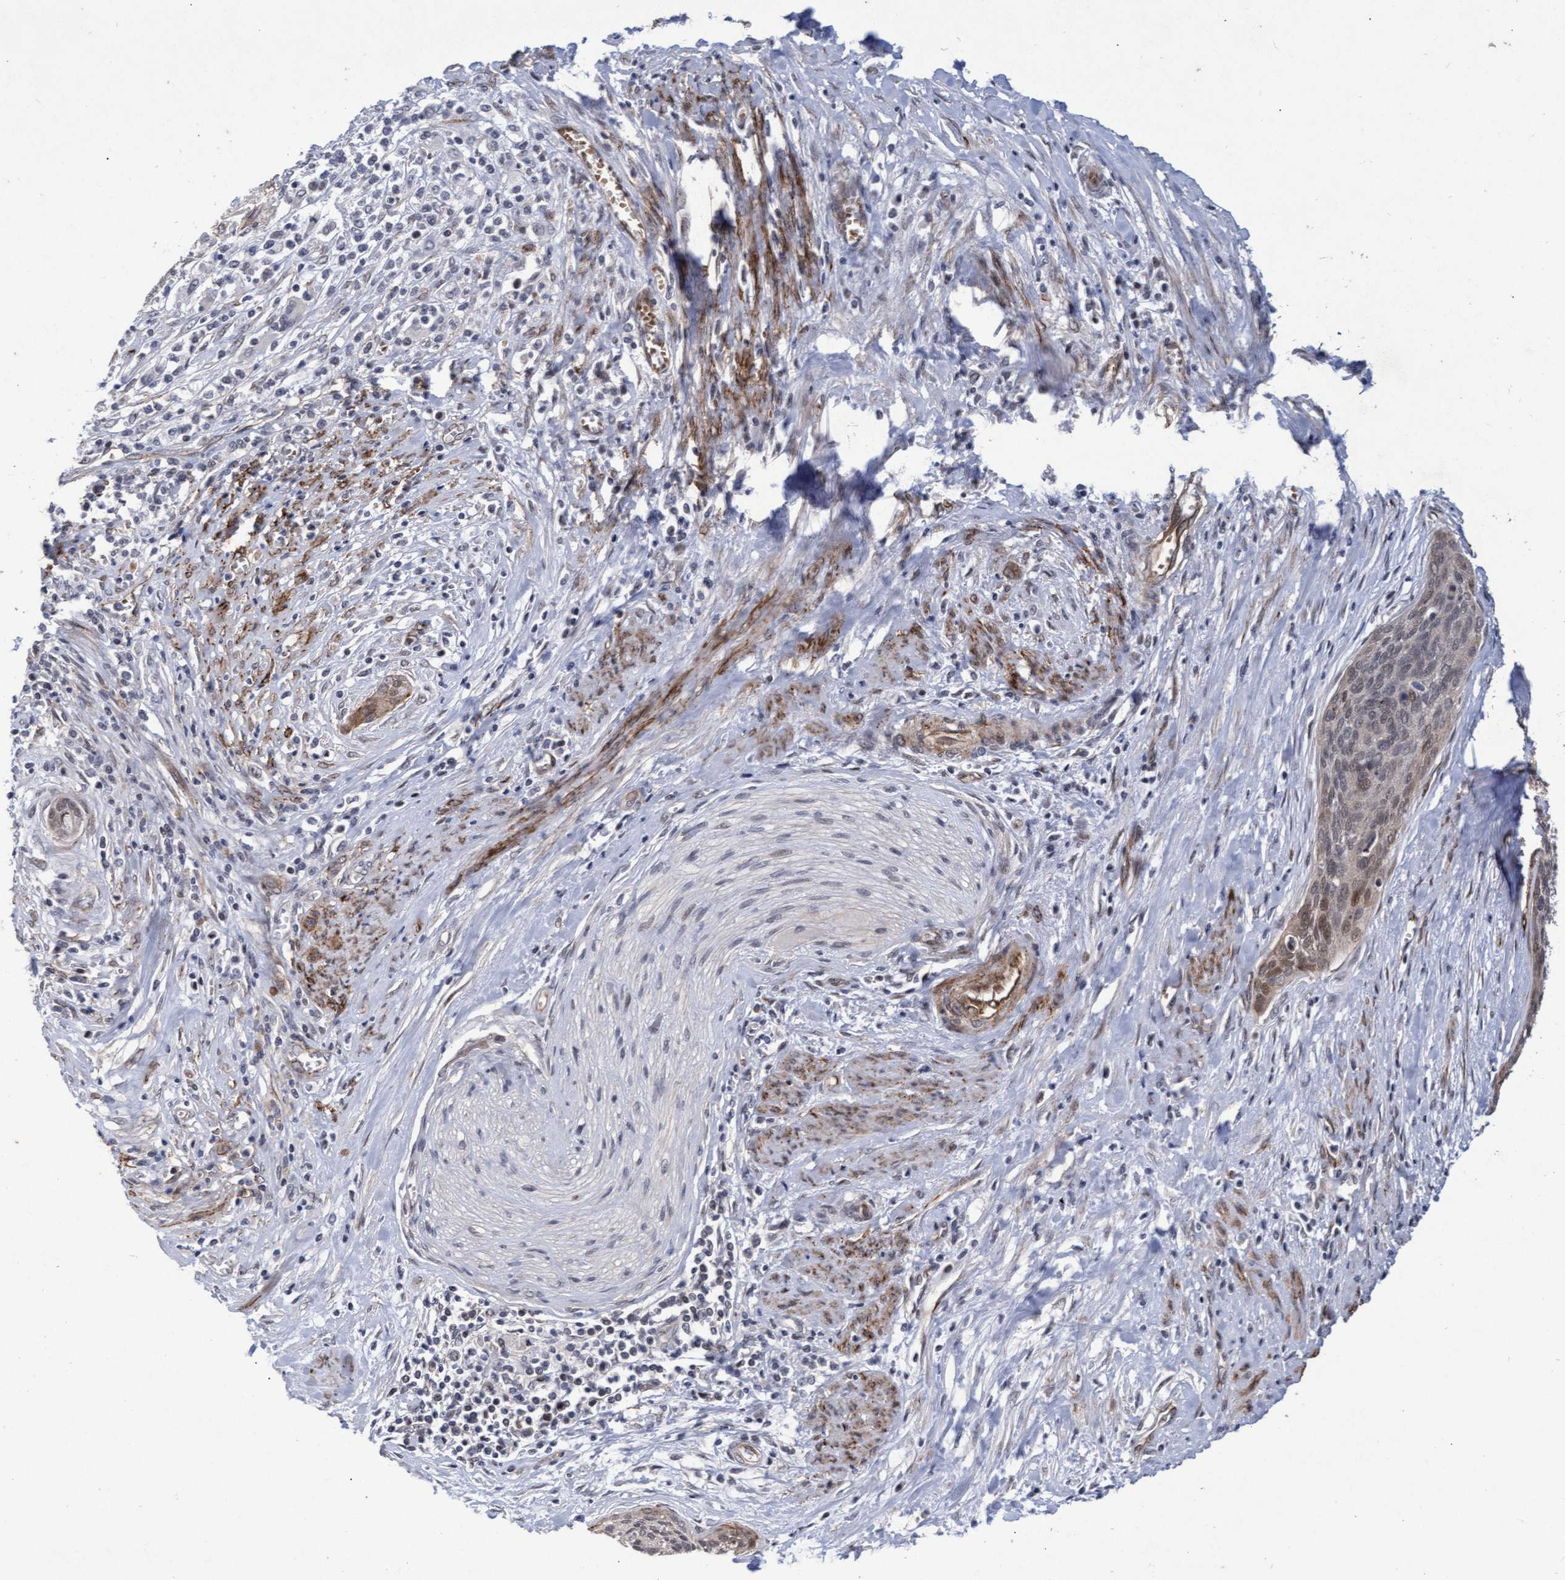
{"staining": {"intensity": "weak", "quantity": "25%-75%", "location": "cytoplasmic/membranous,nuclear"}, "tissue": "cervical cancer", "cell_type": "Tumor cells", "image_type": "cancer", "snomed": [{"axis": "morphology", "description": "Squamous cell carcinoma, NOS"}, {"axis": "topography", "description": "Cervix"}], "caption": "Human cervical cancer (squamous cell carcinoma) stained for a protein (brown) exhibits weak cytoplasmic/membranous and nuclear positive expression in approximately 25%-75% of tumor cells.", "gene": "ZNF750", "patient": {"sex": "female", "age": 55}}